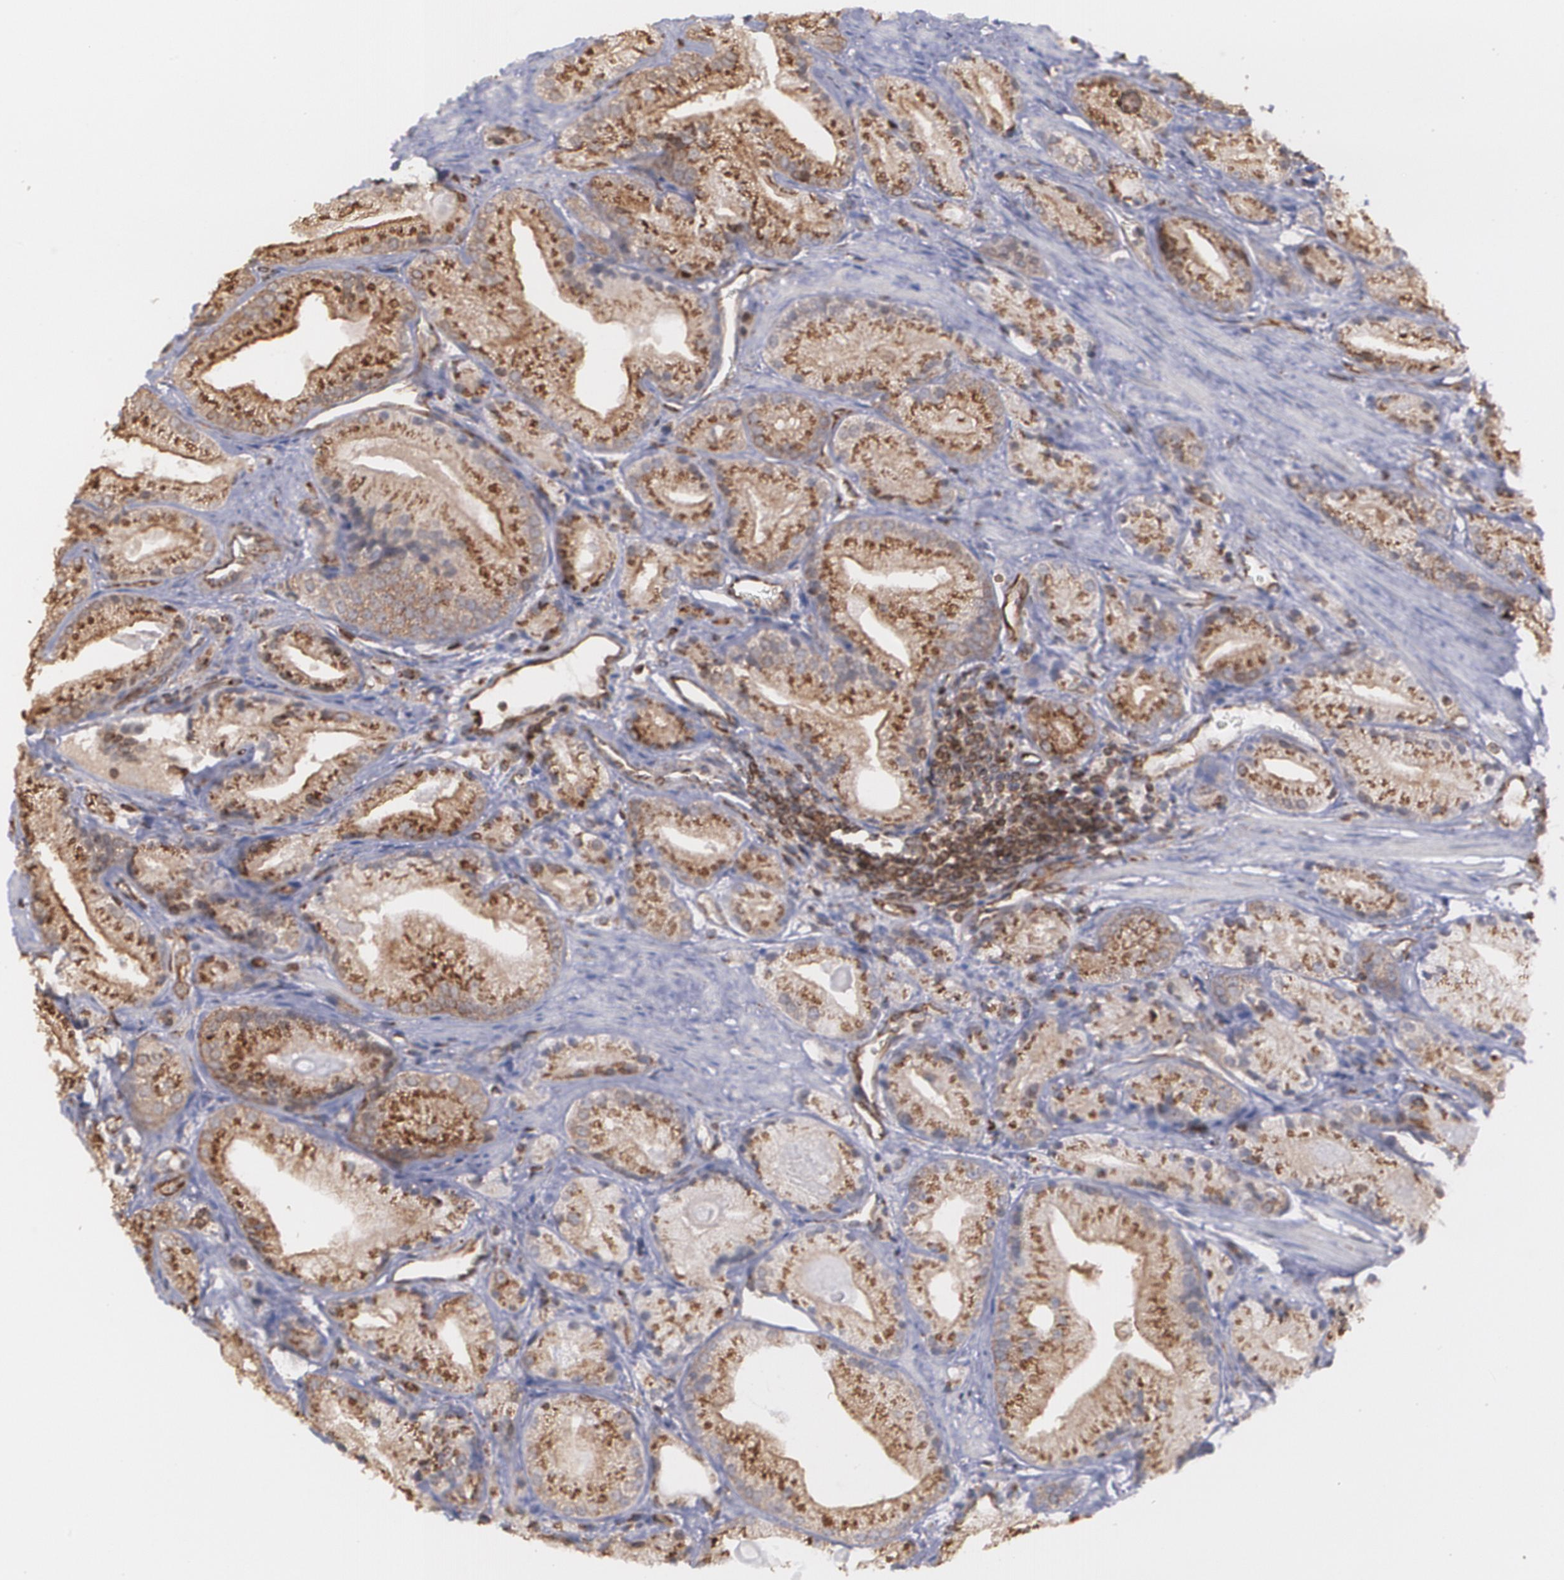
{"staining": {"intensity": "strong", "quantity": ">75%", "location": "cytoplasmic/membranous"}, "tissue": "prostate cancer", "cell_type": "Tumor cells", "image_type": "cancer", "snomed": [{"axis": "morphology", "description": "Adenocarcinoma, Low grade"}, {"axis": "topography", "description": "Prostate"}], "caption": "Strong cytoplasmic/membranous positivity for a protein is present in about >75% of tumor cells of prostate cancer using immunohistochemistry (IHC).", "gene": "TRIP11", "patient": {"sex": "male", "age": 69}}